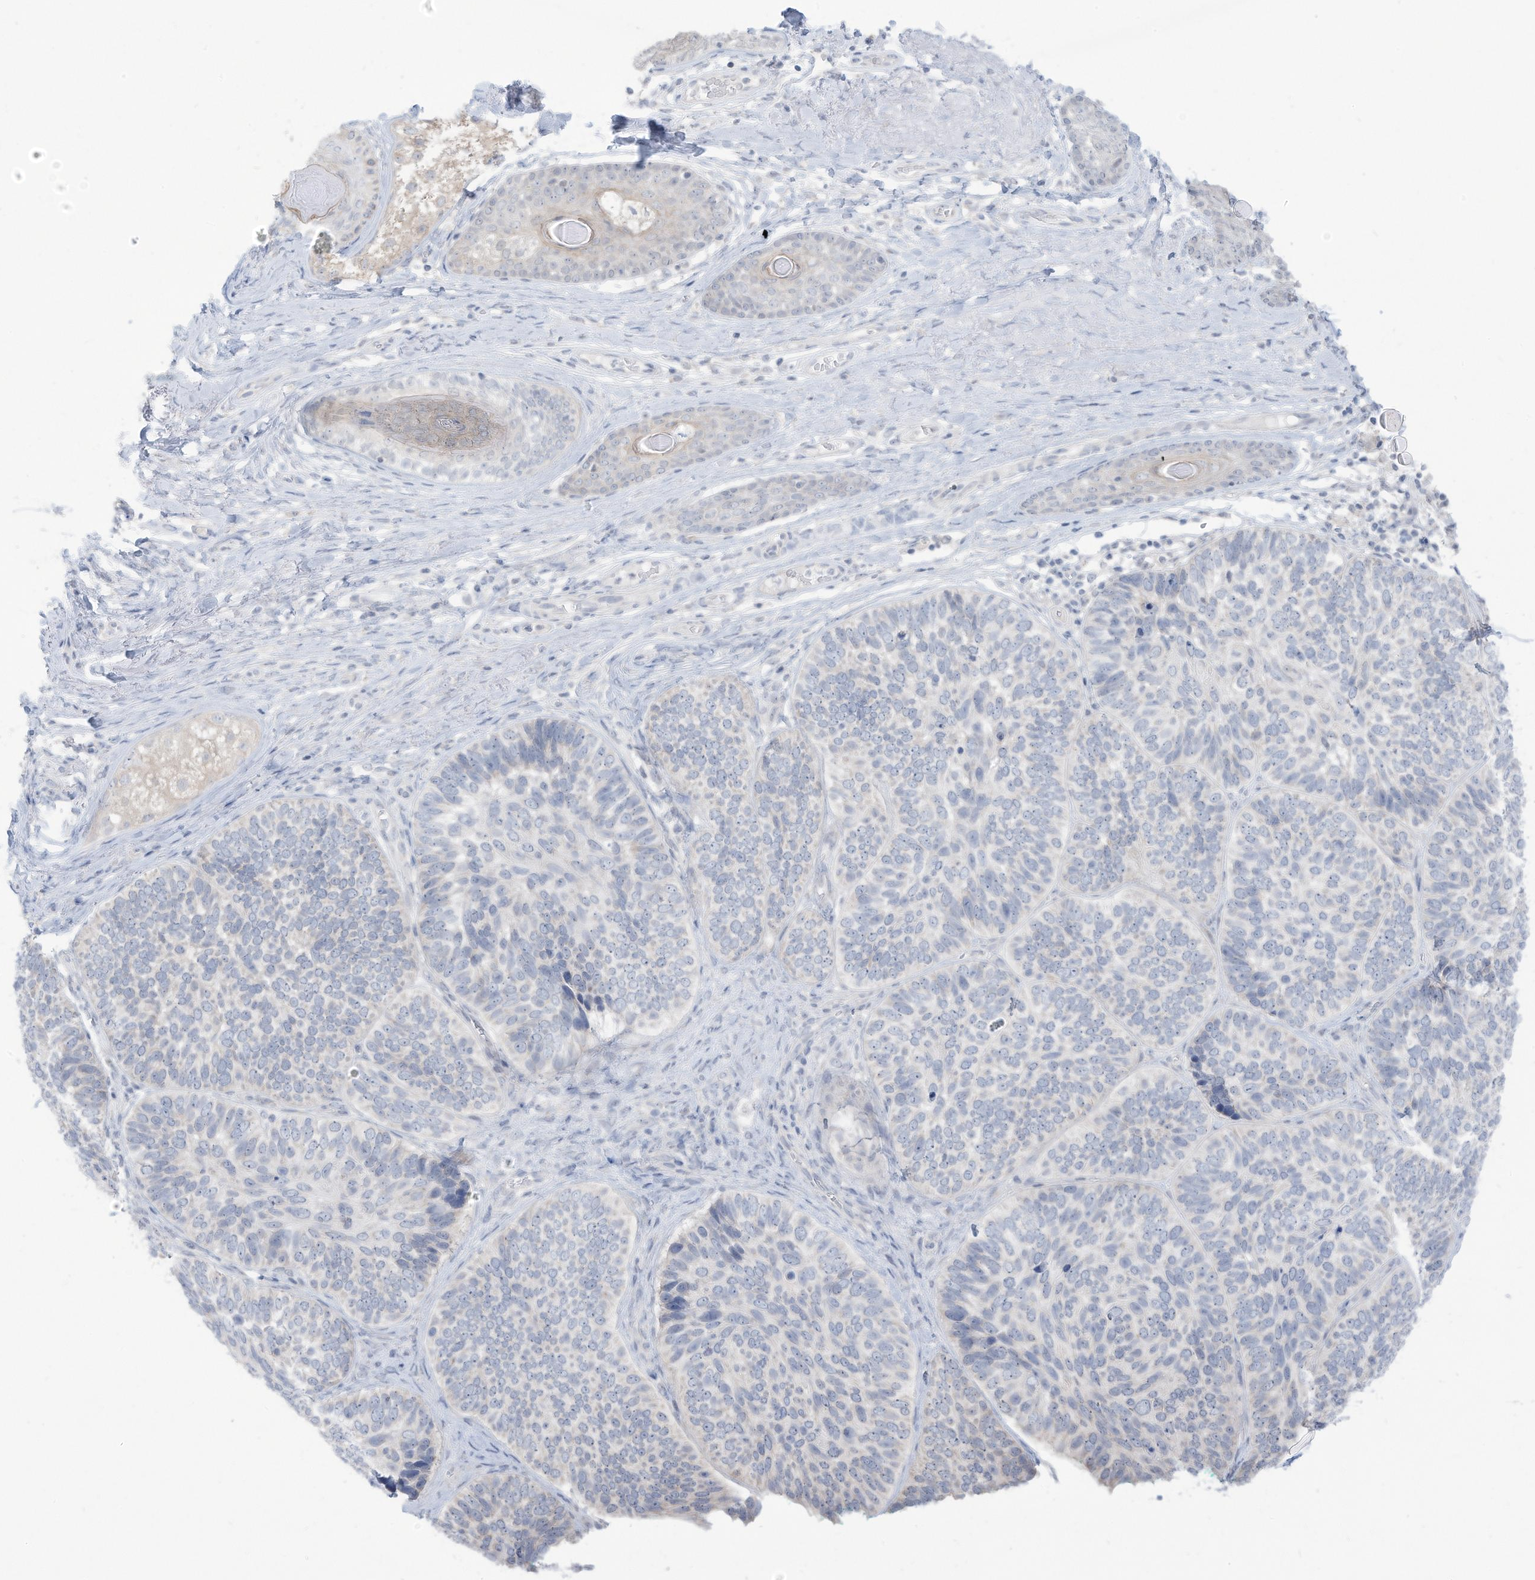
{"staining": {"intensity": "negative", "quantity": "none", "location": "none"}, "tissue": "skin cancer", "cell_type": "Tumor cells", "image_type": "cancer", "snomed": [{"axis": "morphology", "description": "Basal cell carcinoma"}, {"axis": "topography", "description": "Skin"}], "caption": "A high-resolution histopathology image shows IHC staining of skin basal cell carcinoma, which demonstrates no significant expression in tumor cells.", "gene": "OGT", "patient": {"sex": "male", "age": 62}}